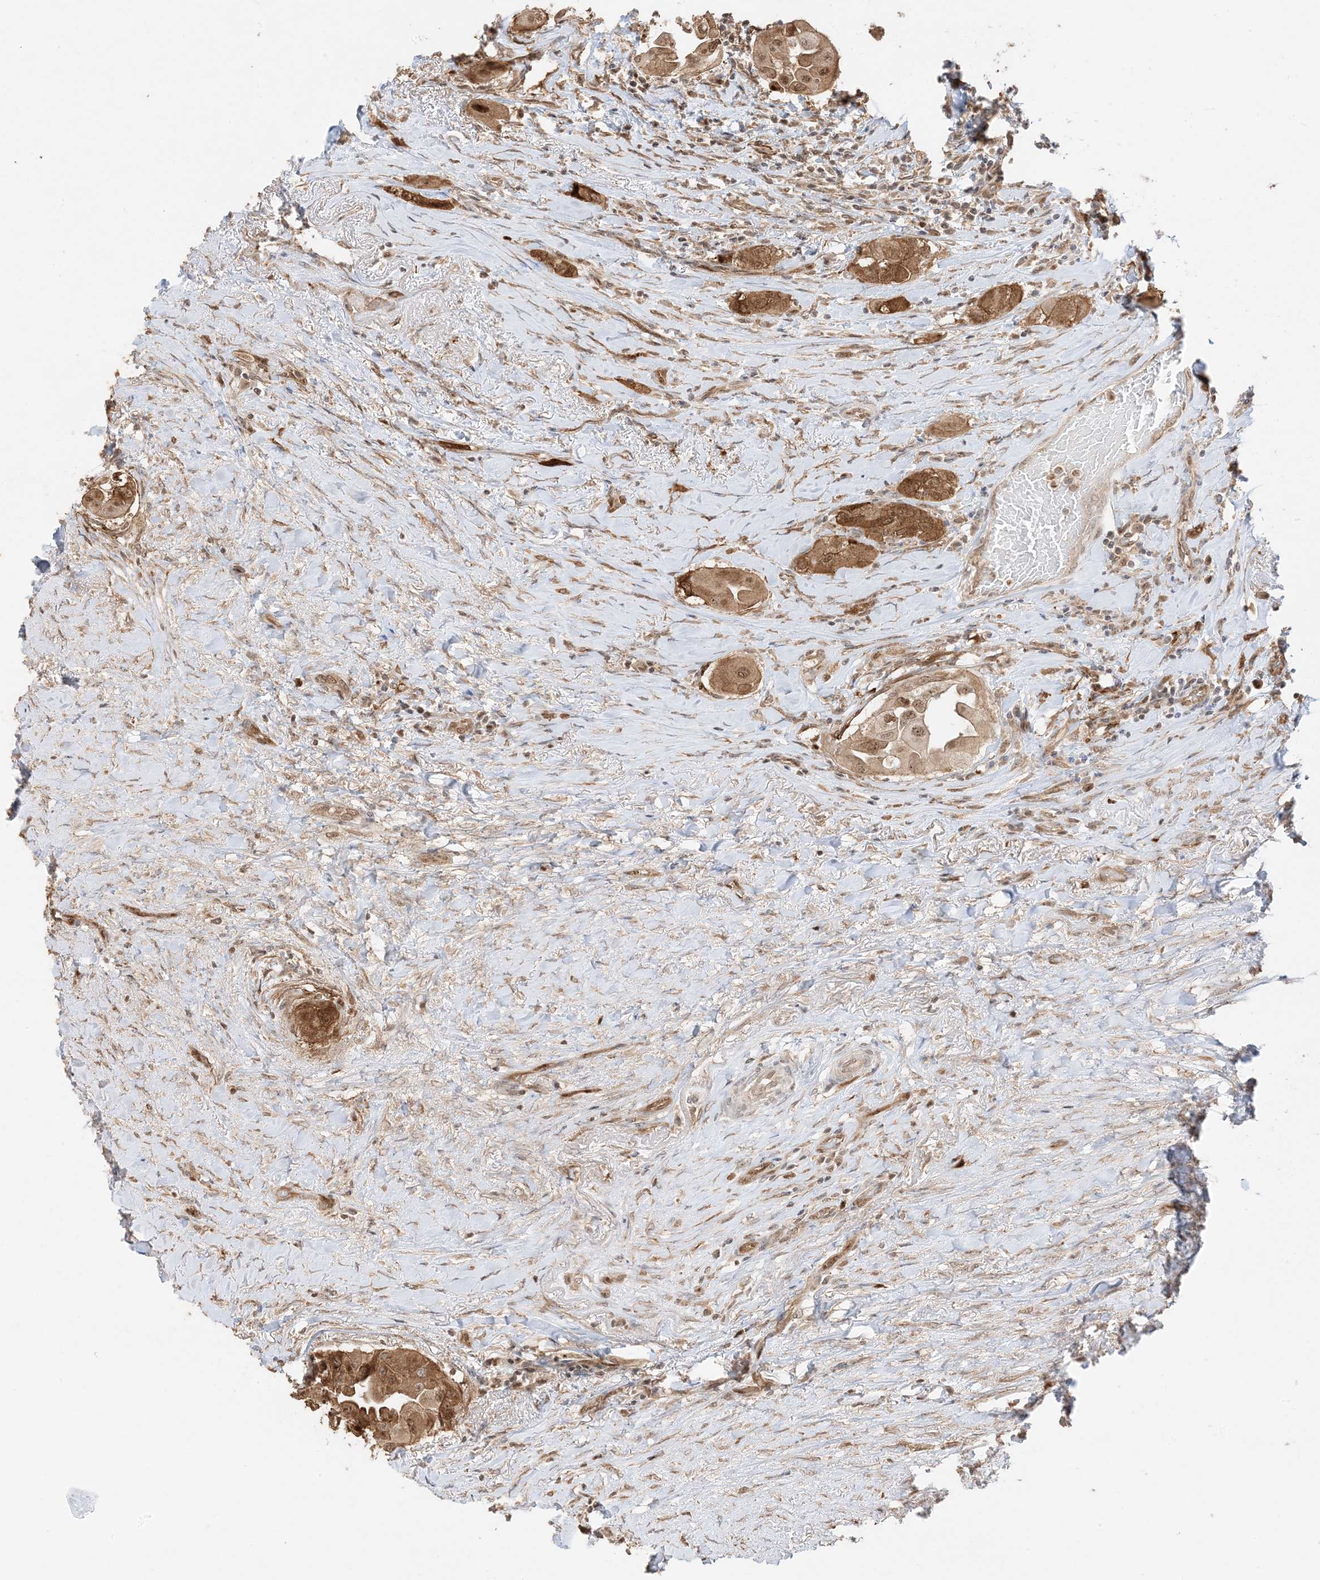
{"staining": {"intensity": "strong", "quantity": ">75%", "location": "cytoplasmic/membranous,nuclear"}, "tissue": "thyroid cancer", "cell_type": "Tumor cells", "image_type": "cancer", "snomed": [{"axis": "morphology", "description": "Papillary adenocarcinoma, NOS"}, {"axis": "topography", "description": "Thyroid gland"}], "caption": "This photomicrograph shows immunohistochemistry (IHC) staining of human thyroid cancer (papillary adenocarcinoma), with high strong cytoplasmic/membranous and nuclear positivity in about >75% of tumor cells.", "gene": "ZBTB41", "patient": {"sex": "female", "age": 59}}